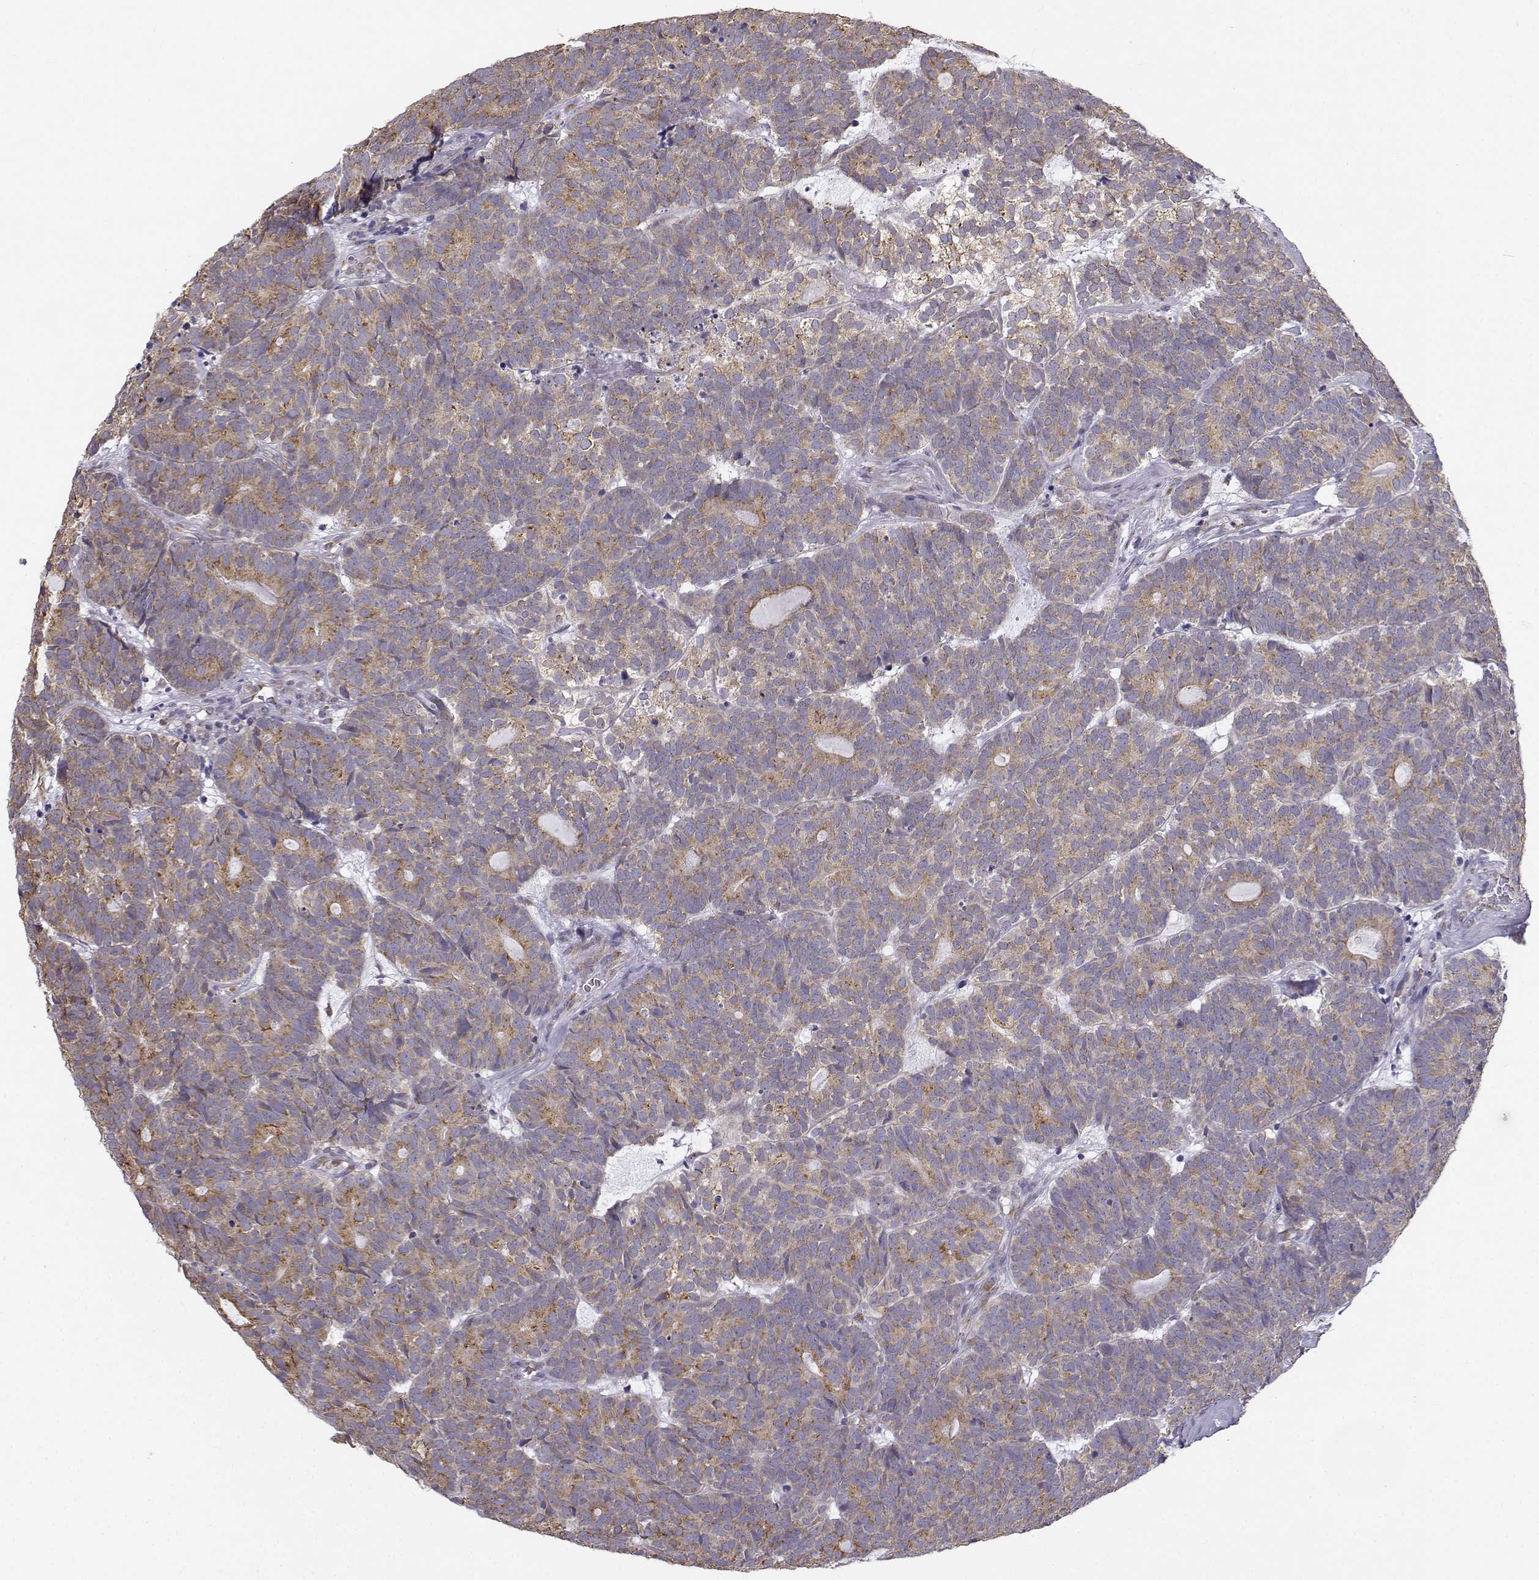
{"staining": {"intensity": "weak", "quantity": ">75%", "location": "cytoplasmic/membranous"}, "tissue": "head and neck cancer", "cell_type": "Tumor cells", "image_type": "cancer", "snomed": [{"axis": "morphology", "description": "Adenocarcinoma, NOS"}, {"axis": "topography", "description": "Head-Neck"}], "caption": "Head and neck cancer tissue demonstrates weak cytoplasmic/membranous staining in about >75% of tumor cells Immunohistochemistry (ihc) stains the protein of interest in brown and the nuclei are stained blue.", "gene": "BEND6", "patient": {"sex": "female", "age": 81}}